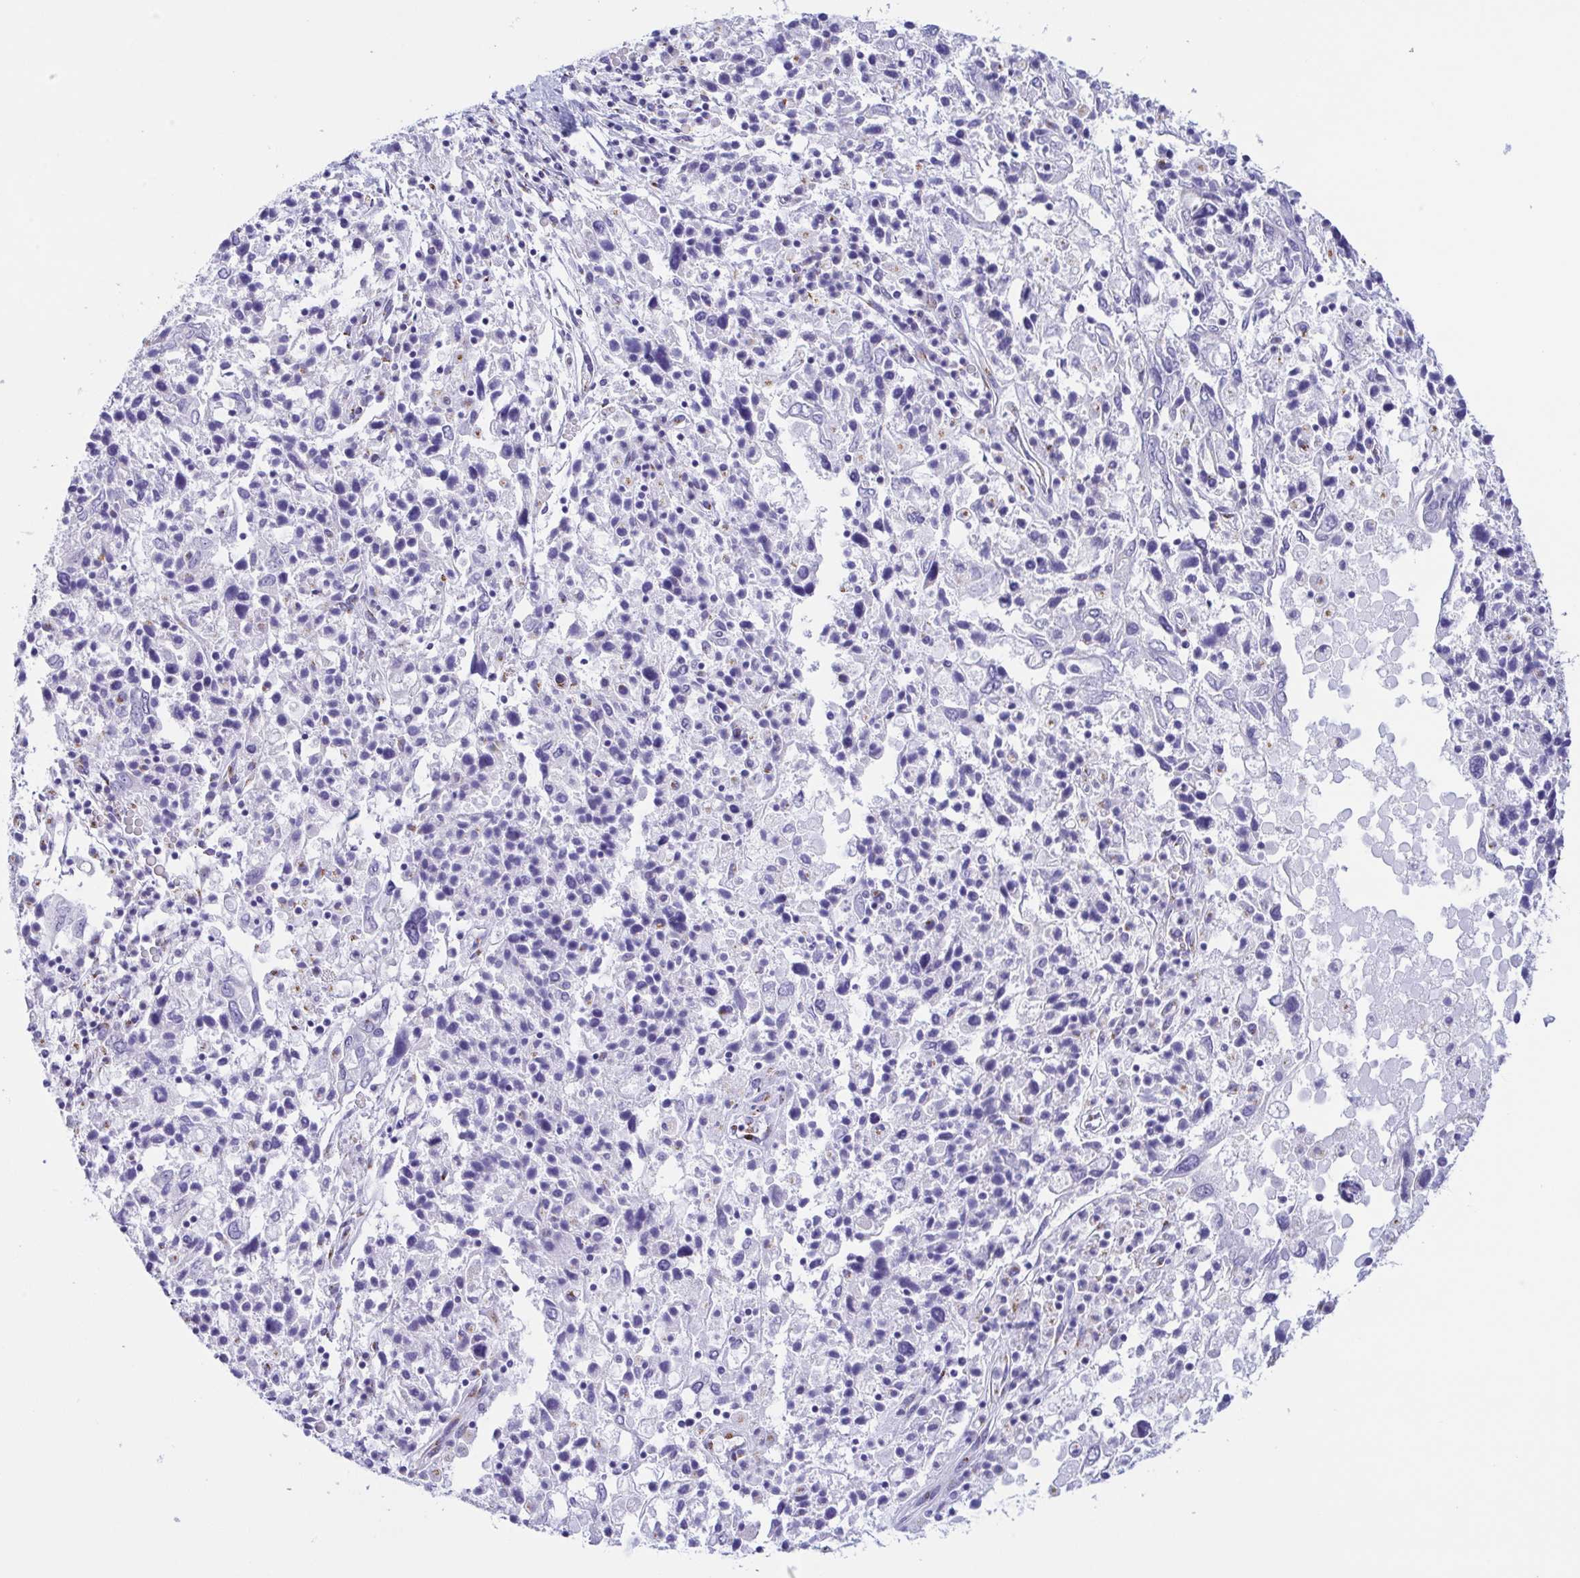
{"staining": {"intensity": "negative", "quantity": "none", "location": "none"}, "tissue": "ovarian cancer", "cell_type": "Tumor cells", "image_type": "cancer", "snomed": [{"axis": "morphology", "description": "Carcinoma, endometroid"}, {"axis": "topography", "description": "Ovary"}], "caption": "IHC of human ovarian cancer (endometroid carcinoma) demonstrates no expression in tumor cells.", "gene": "SULT1B1", "patient": {"sex": "female", "age": 62}}